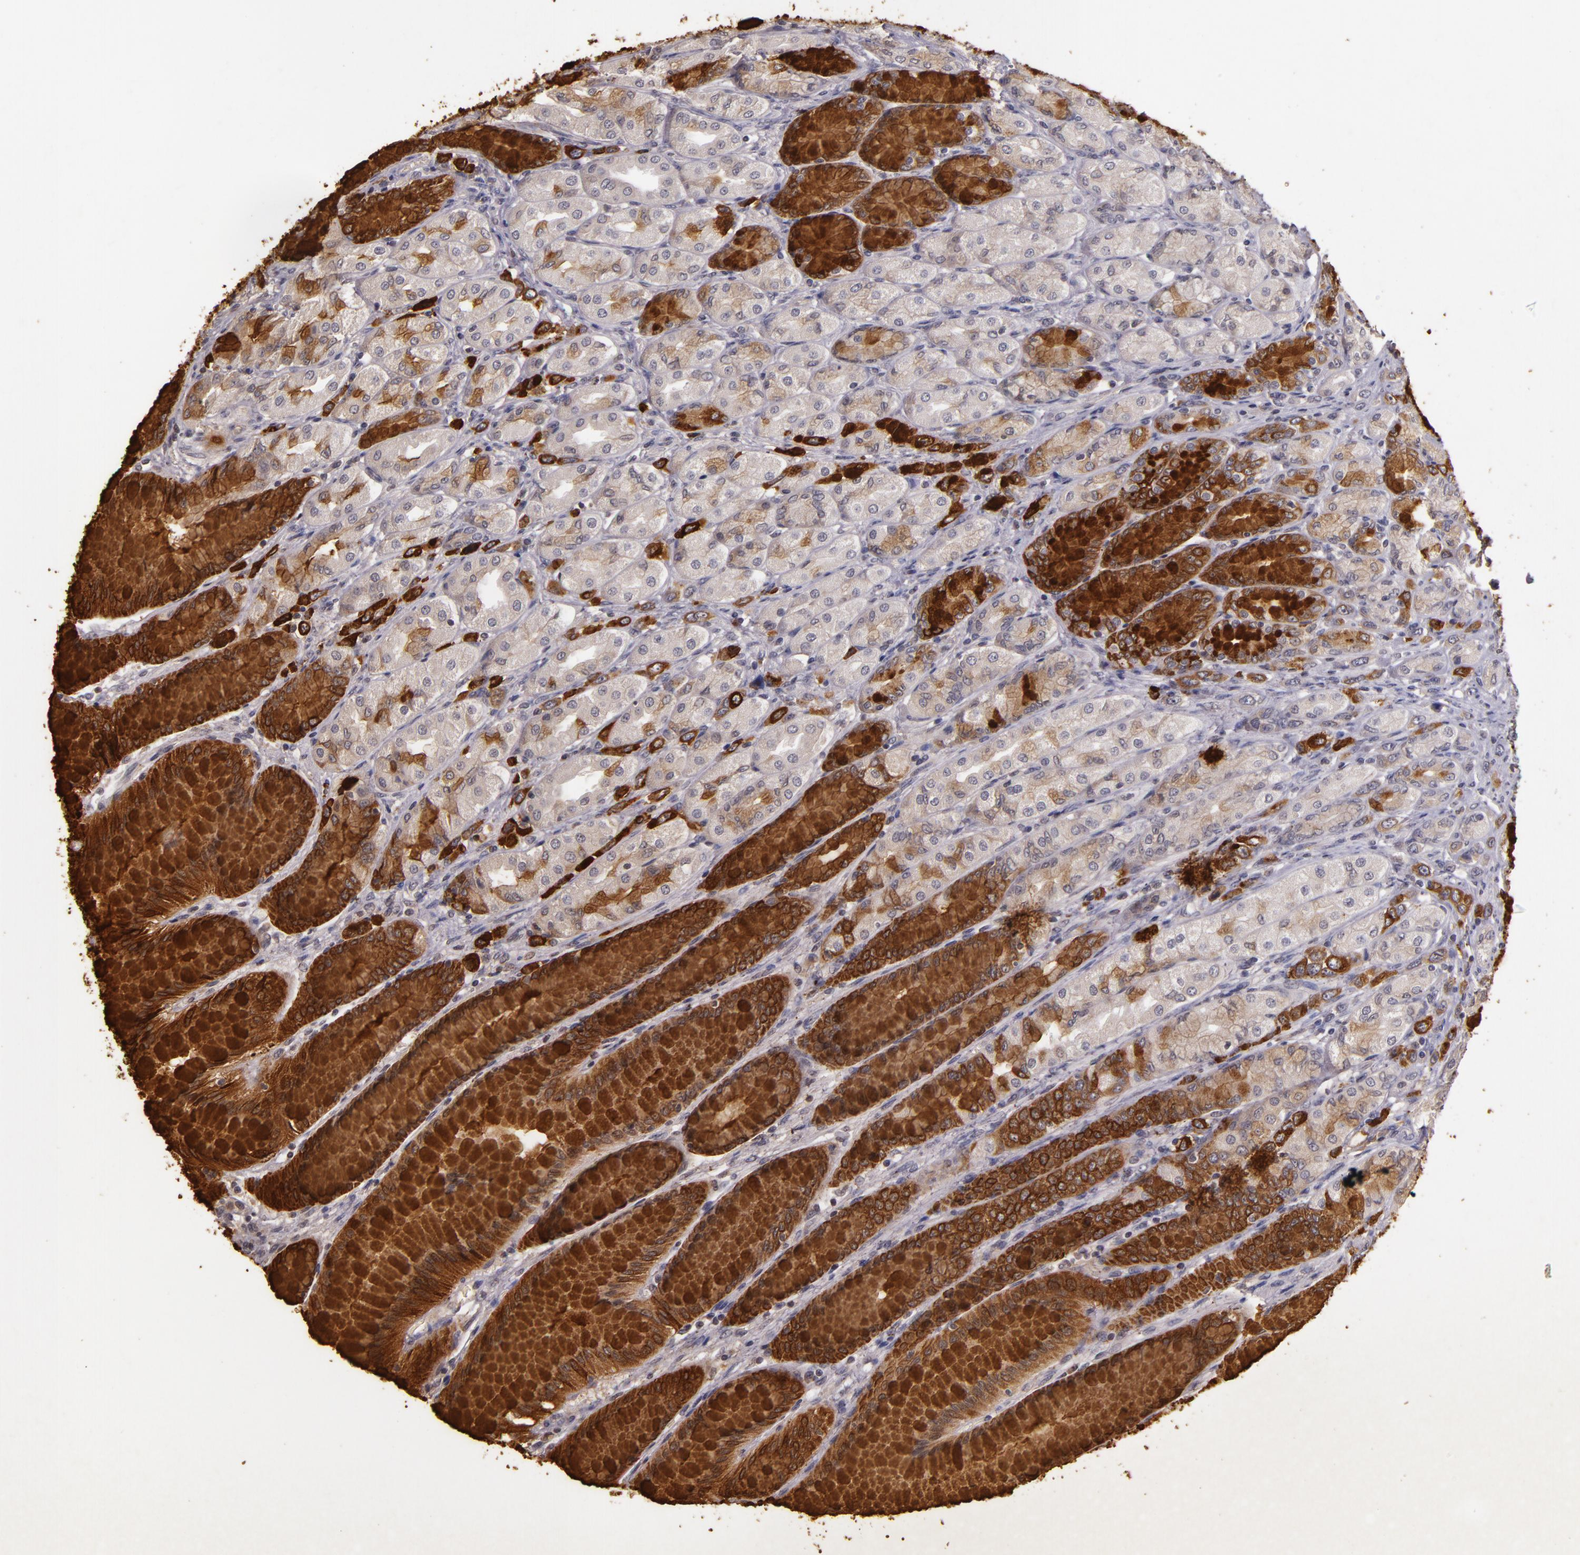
{"staining": {"intensity": "strong", "quantity": "25%-75%", "location": "cytoplasmic/membranous"}, "tissue": "stomach", "cell_type": "Glandular cells", "image_type": "normal", "snomed": [{"axis": "morphology", "description": "Normal tissue, NOS"}, {"axis": "morphology", "description": "Adenocarcinoma, NOS"}, {"axis": "topography", "description": "Stomach"}, {"axis": "topography", "description": "Stomach, lower"}], "caption": "Benign stomach displays strong cytoplasmic/membranous expression in about 25%-75% of glandular cells The protein of interest is stained brown, and the nuclei are stained in blue (DAB (3,3'-diaminobenzidine) IHC with brightfield microscopy, high magnification)..", "gene": "TFF1", "patient": {"sex": "female", "age": 65}}